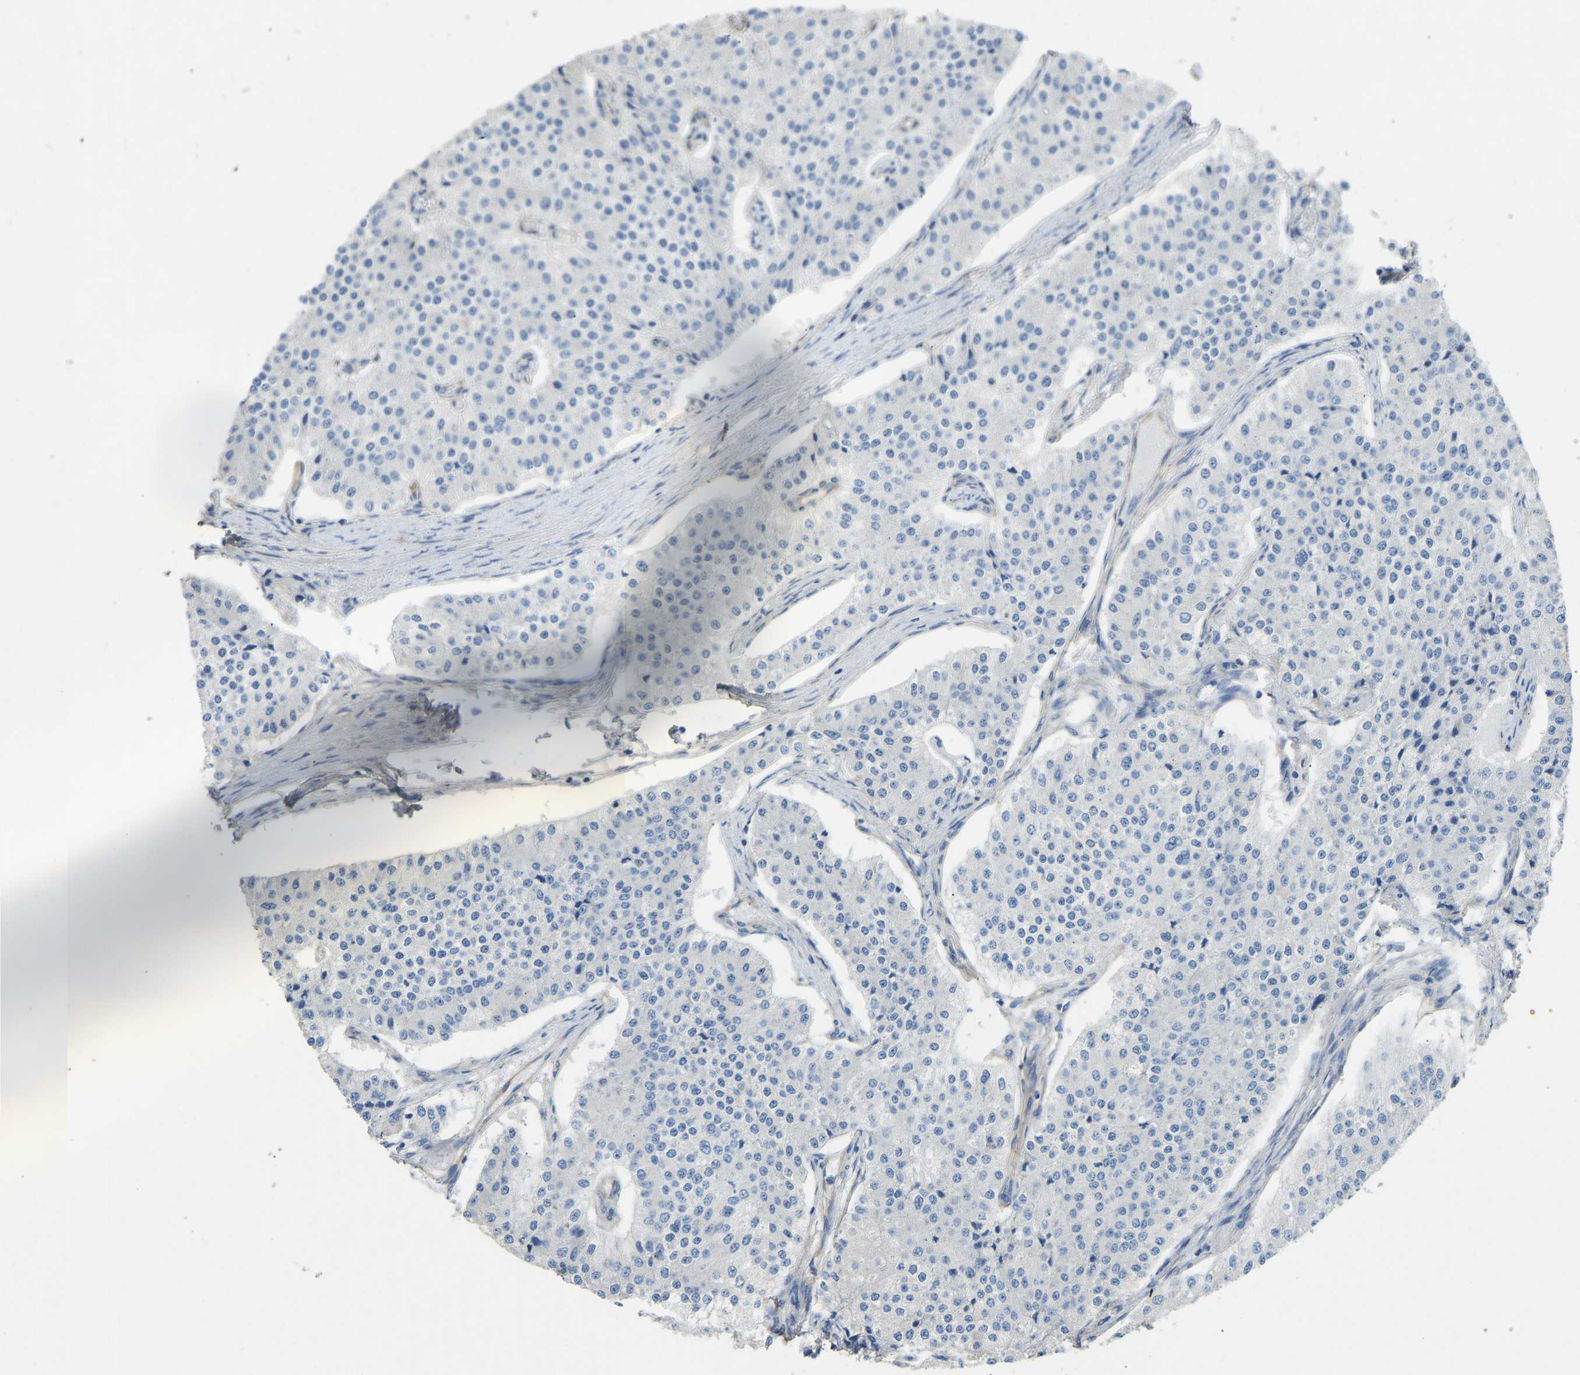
{"staining": {"intensity": "negative", "quantity": "none", "location": "none"}, "tissue": "carcinoid", "cell_type": "Tumor cells", "image_type": "cancer", "snomed": [{"axis": "morphology", "description": "Carcinoid, malignant, NOS"}, {"axis": "topography", "description": "Colon"}], "caption": "This micrograph is of malignant carcinoid stained with immunohistochemistry to label a protein in brown with the nuclei are counter-stained blue. There is no staining in tumor cells.", "gene": "TECTA", "patient": {"sex": "female", "age": 52}}